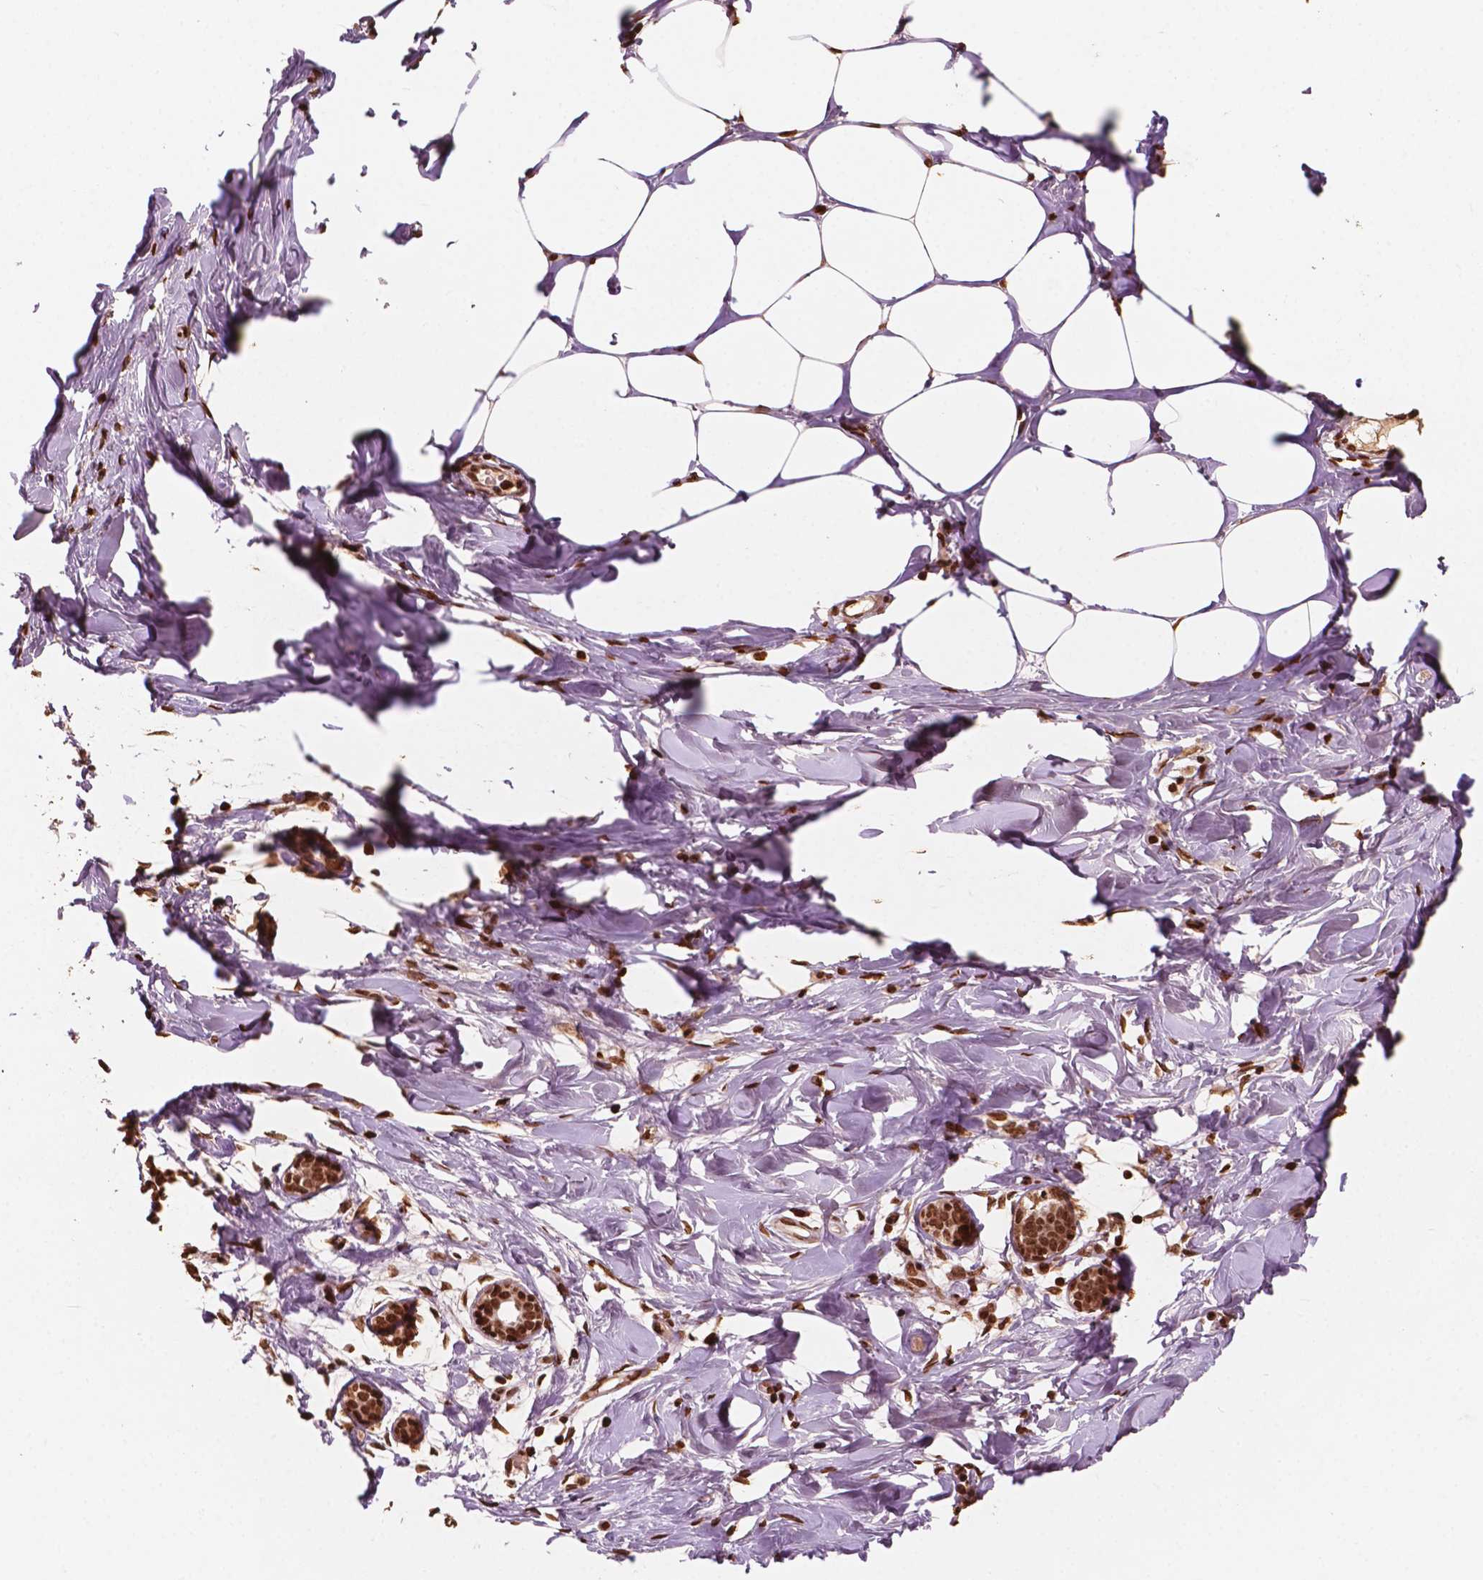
{"staining": {"intensity": "strong", "quantity": ">75%", "location": "nuclear"}, "tissue": "breast", "cell_type": "Adipocytes", "image_type": "normal", "snomed": [{"axis": "morphology", "description": "Normal tissue, NOS"}, {"axis": "topography", "description": "Breast"}], "caption": "This histopathology image demonstrates immunohistochemistry staining of normal breast, with high strong nuclear positivity in about >75% of adipocytes.", "gene": "H3C7", "patient": {"sex": "female", "age": 27}}